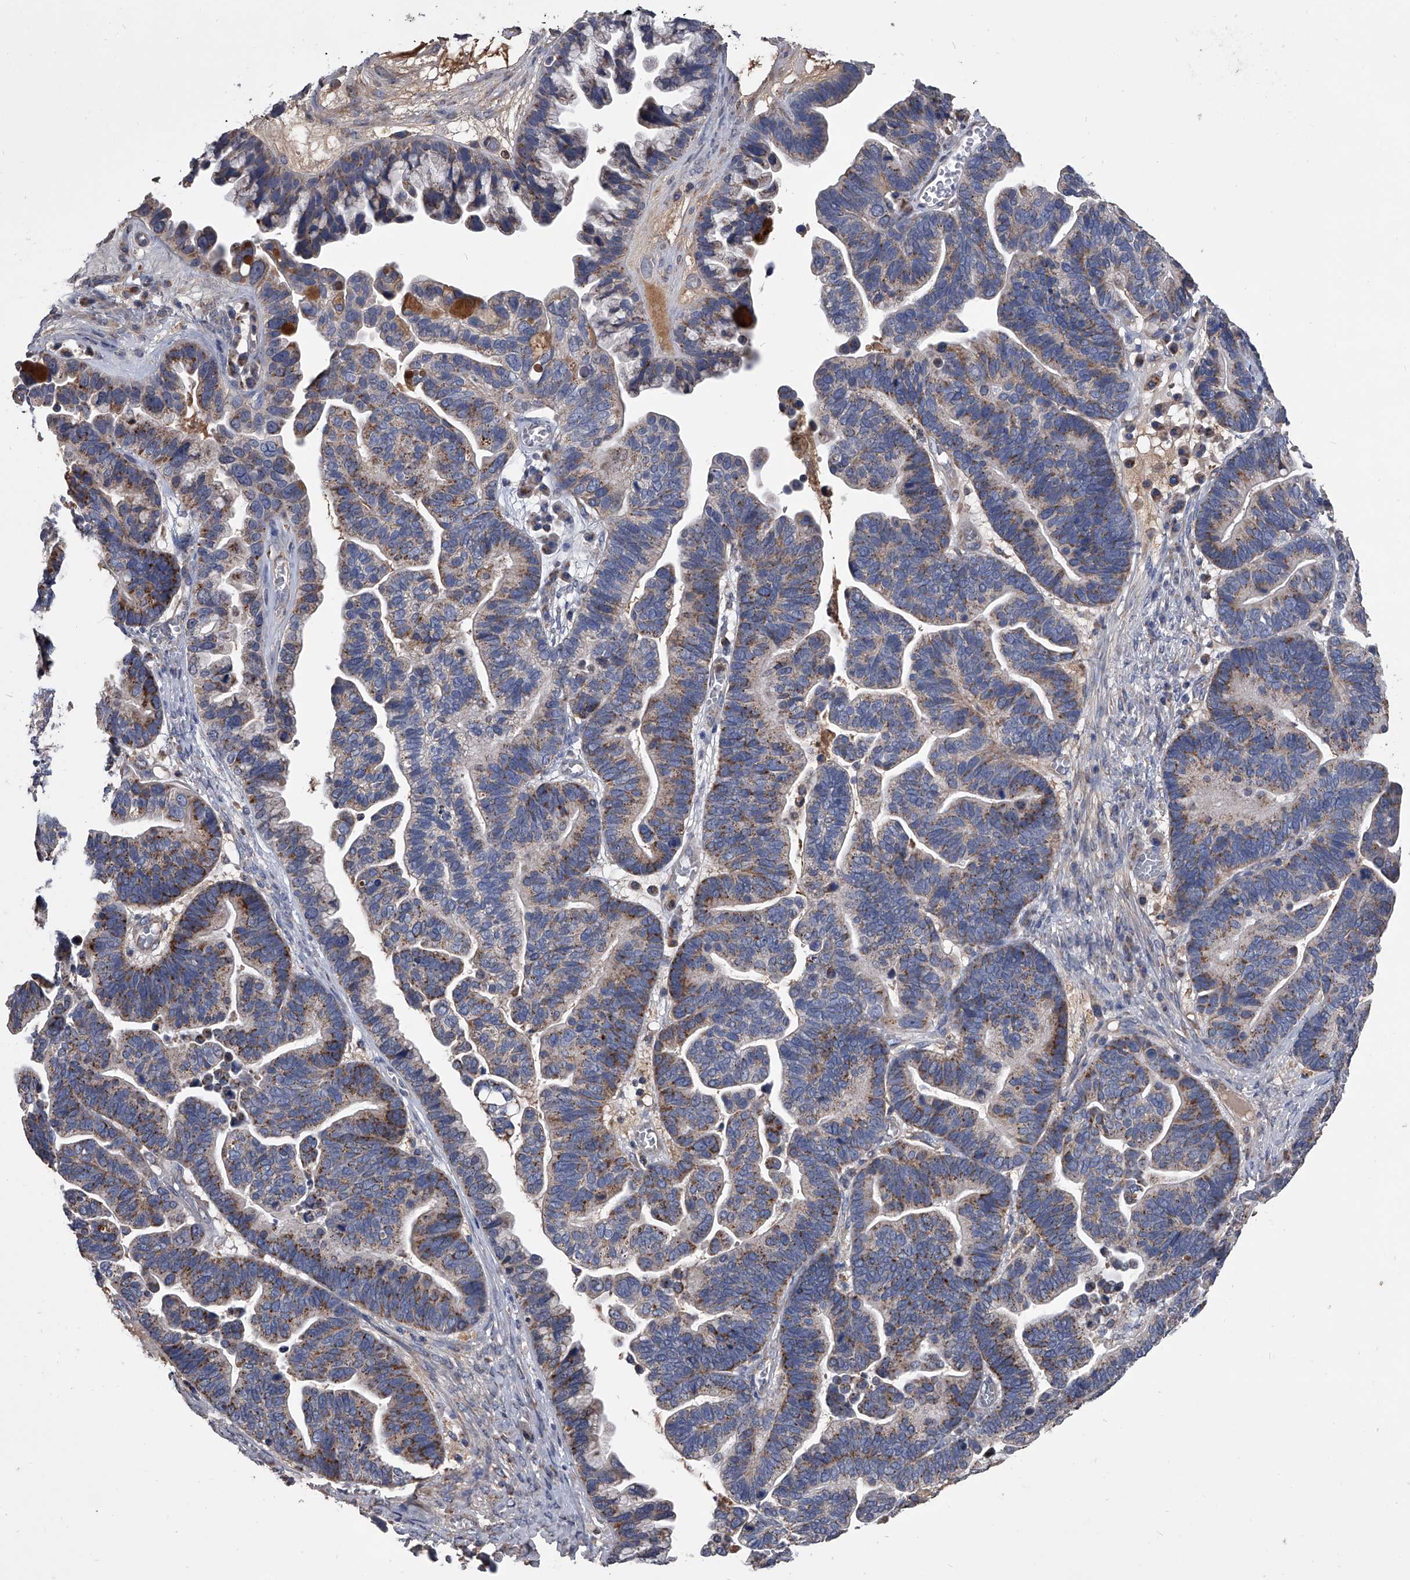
{"staining": {"intensity": "moderate", "quantity": "25%-75%", "location": "cytoplasmic/membranous"}, "tissue": "ovarian cancer", "cell_type": "Tumor cells", "image_type": "cancer", "snomed": [{"axis": "morphology", "description": "Cystadenocarcinoma, serous, NOS"}, {"axis": "topography", "description": "Ovary"}], "caption": "Brown immunohistochemical staining in human ovarian serous cystadenocarcinoma demonstrates moderate cytoplasmic/membranous staining in about 25%-75% of tumor cells.", "gene": "NRP1", "patient": {"sex": "female", "age": 56}}